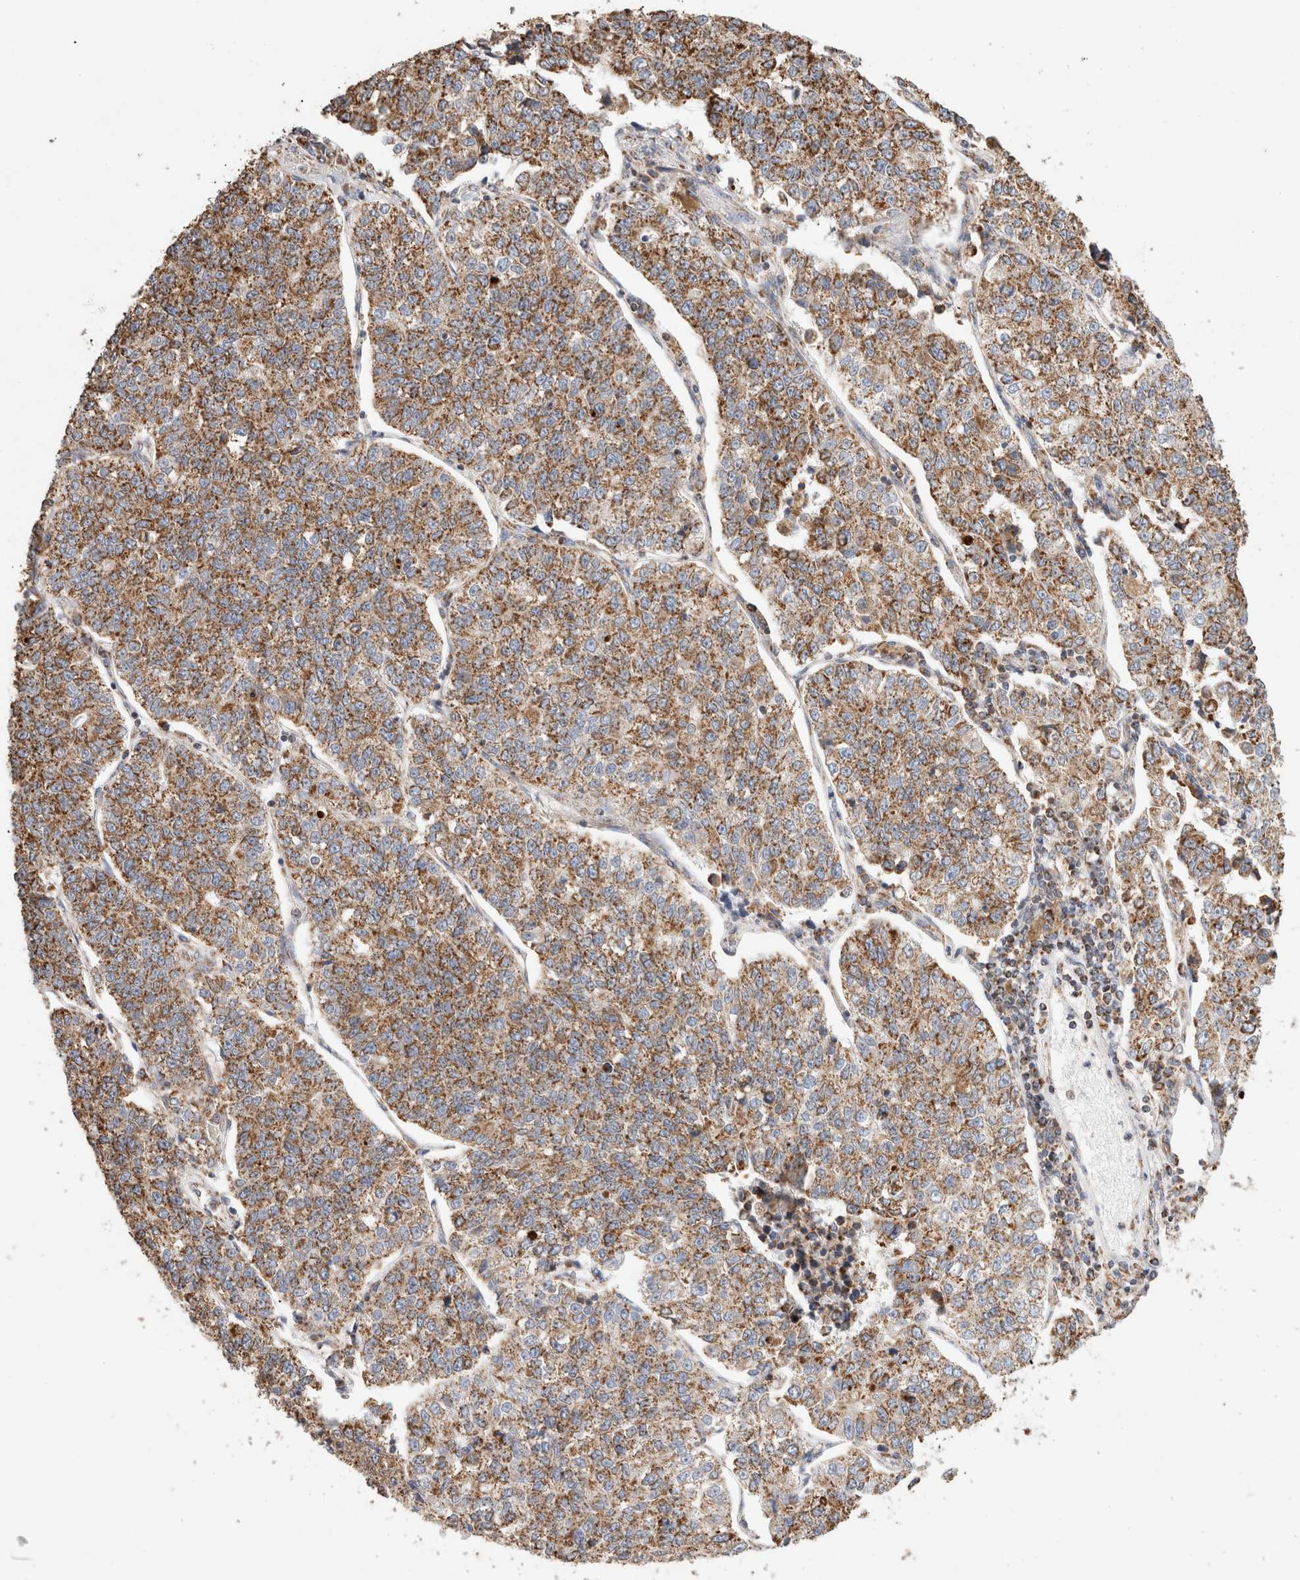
{"staining": {"intensity": "moderate", "quantity": ">75%", "location": "cytoplasmic/membranous"}, "tissue": "lung cancer", "cell_type": "Tumor cells", "image_type": "cancer", "snomed": [{"axis": "morphology", "description": "Adenocarcinoma, NOS"}, {"axis": "topography", "description": "Lung"}], "caption": "Protein staining of lung cancer (adenocarcinoma) tissue displays moderate cytoplasmic/membranous expression in about >75% of tumor cells.", "gene": "C1QBP", "patient": {"sex": "male", "age": 49}}